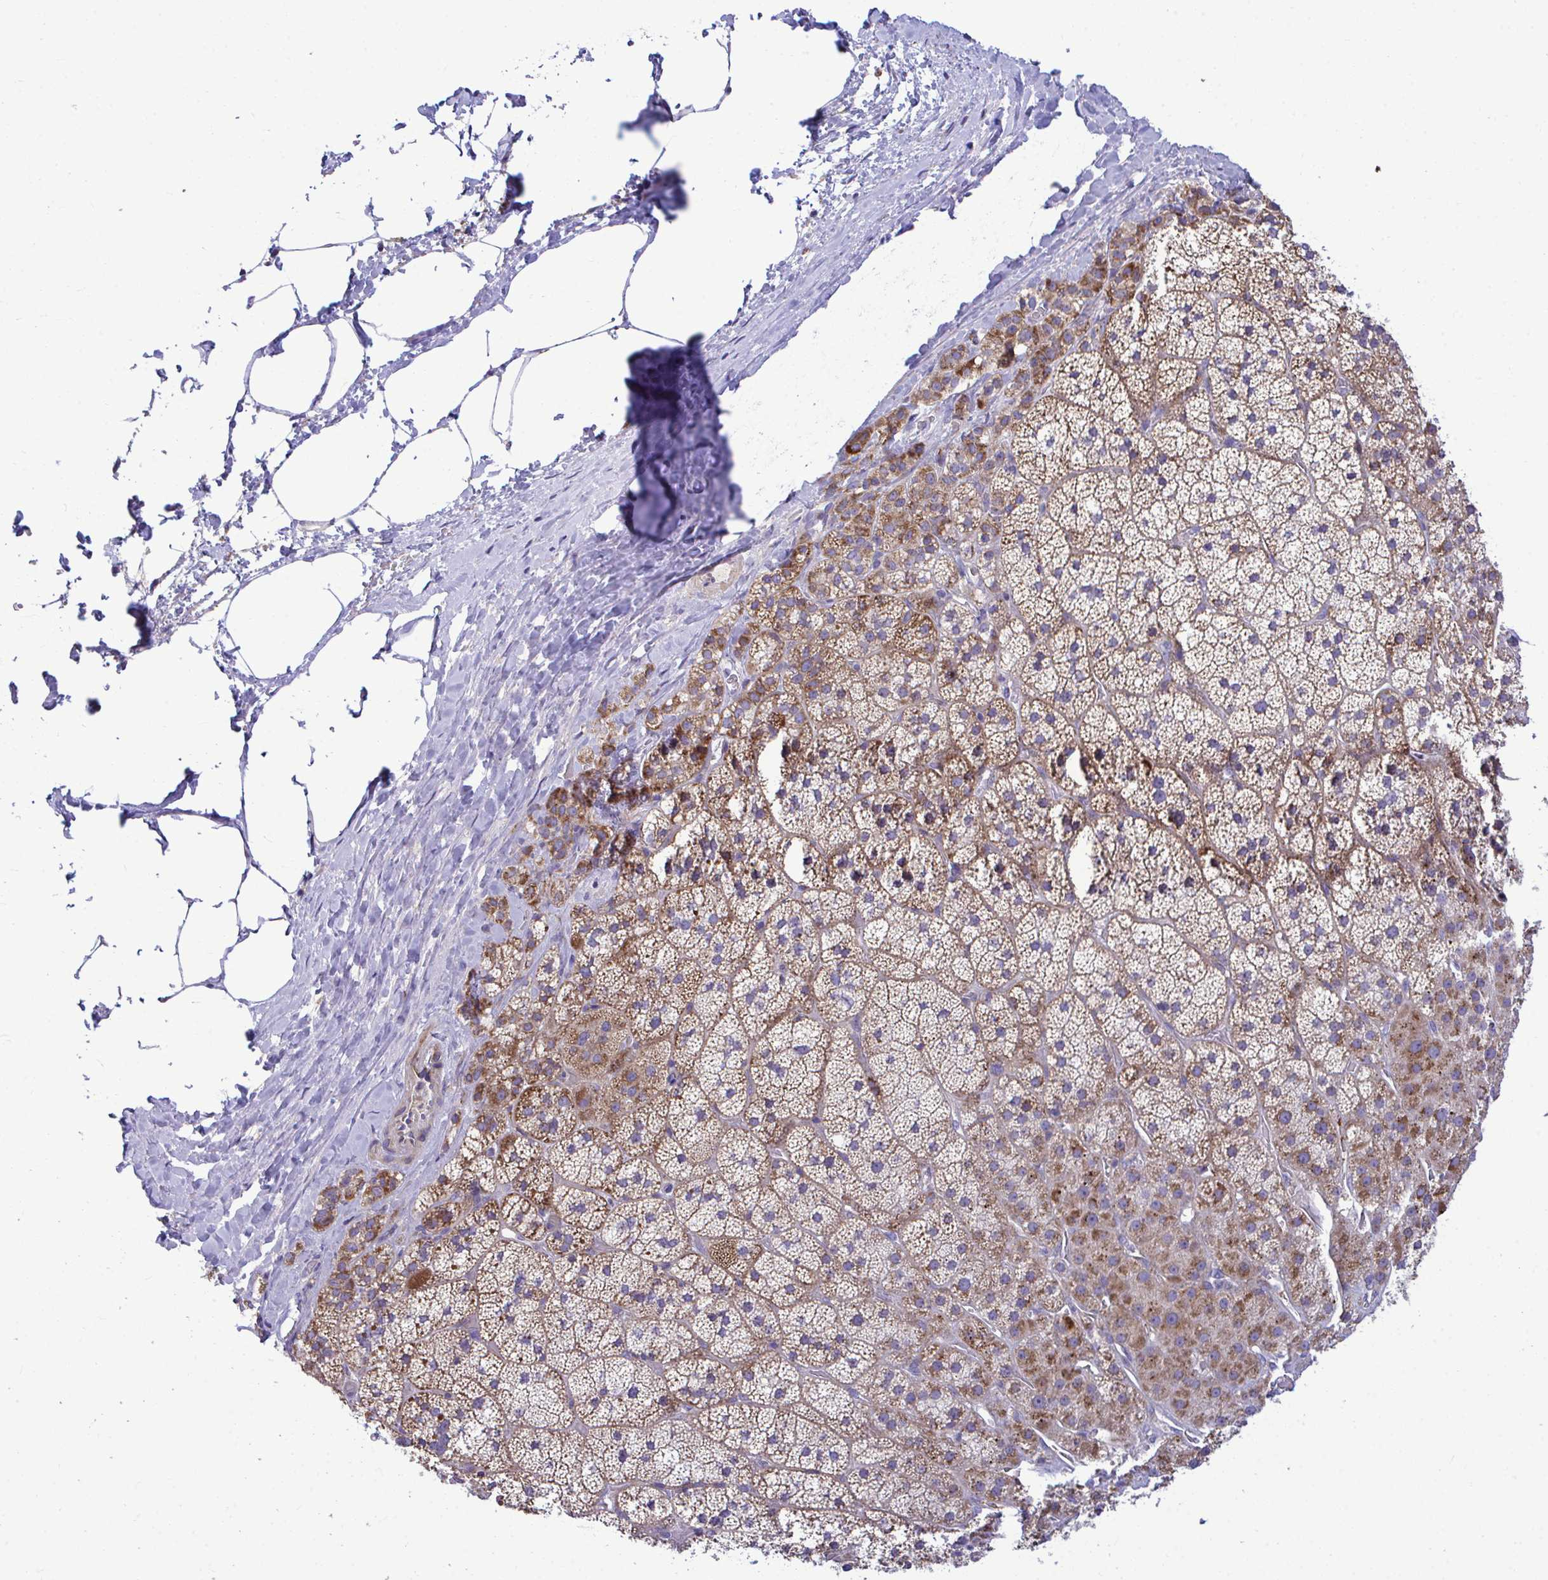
{"staining": {"intensity": "moderate", "quantity": ">75%", "location": "cytoplasmic/membranous"}, "tissue": "adrenal gland", "cell_type": "Glandular cells", "image_type": "normal", "snomed": [{"axis": "morphology", "description": "Normal tissue, NOS"}, {"axis": "topography", "description": "Adrenal gland"}], "caption": "Protein positivity by immunohistochemistry exhibits moderate cytoplasmic/membranous staining in approximately >75% of glandular cells in normal adrenal gland.", "gene": "MRPS16", "patient": {"sex": "male", "age": 57}}